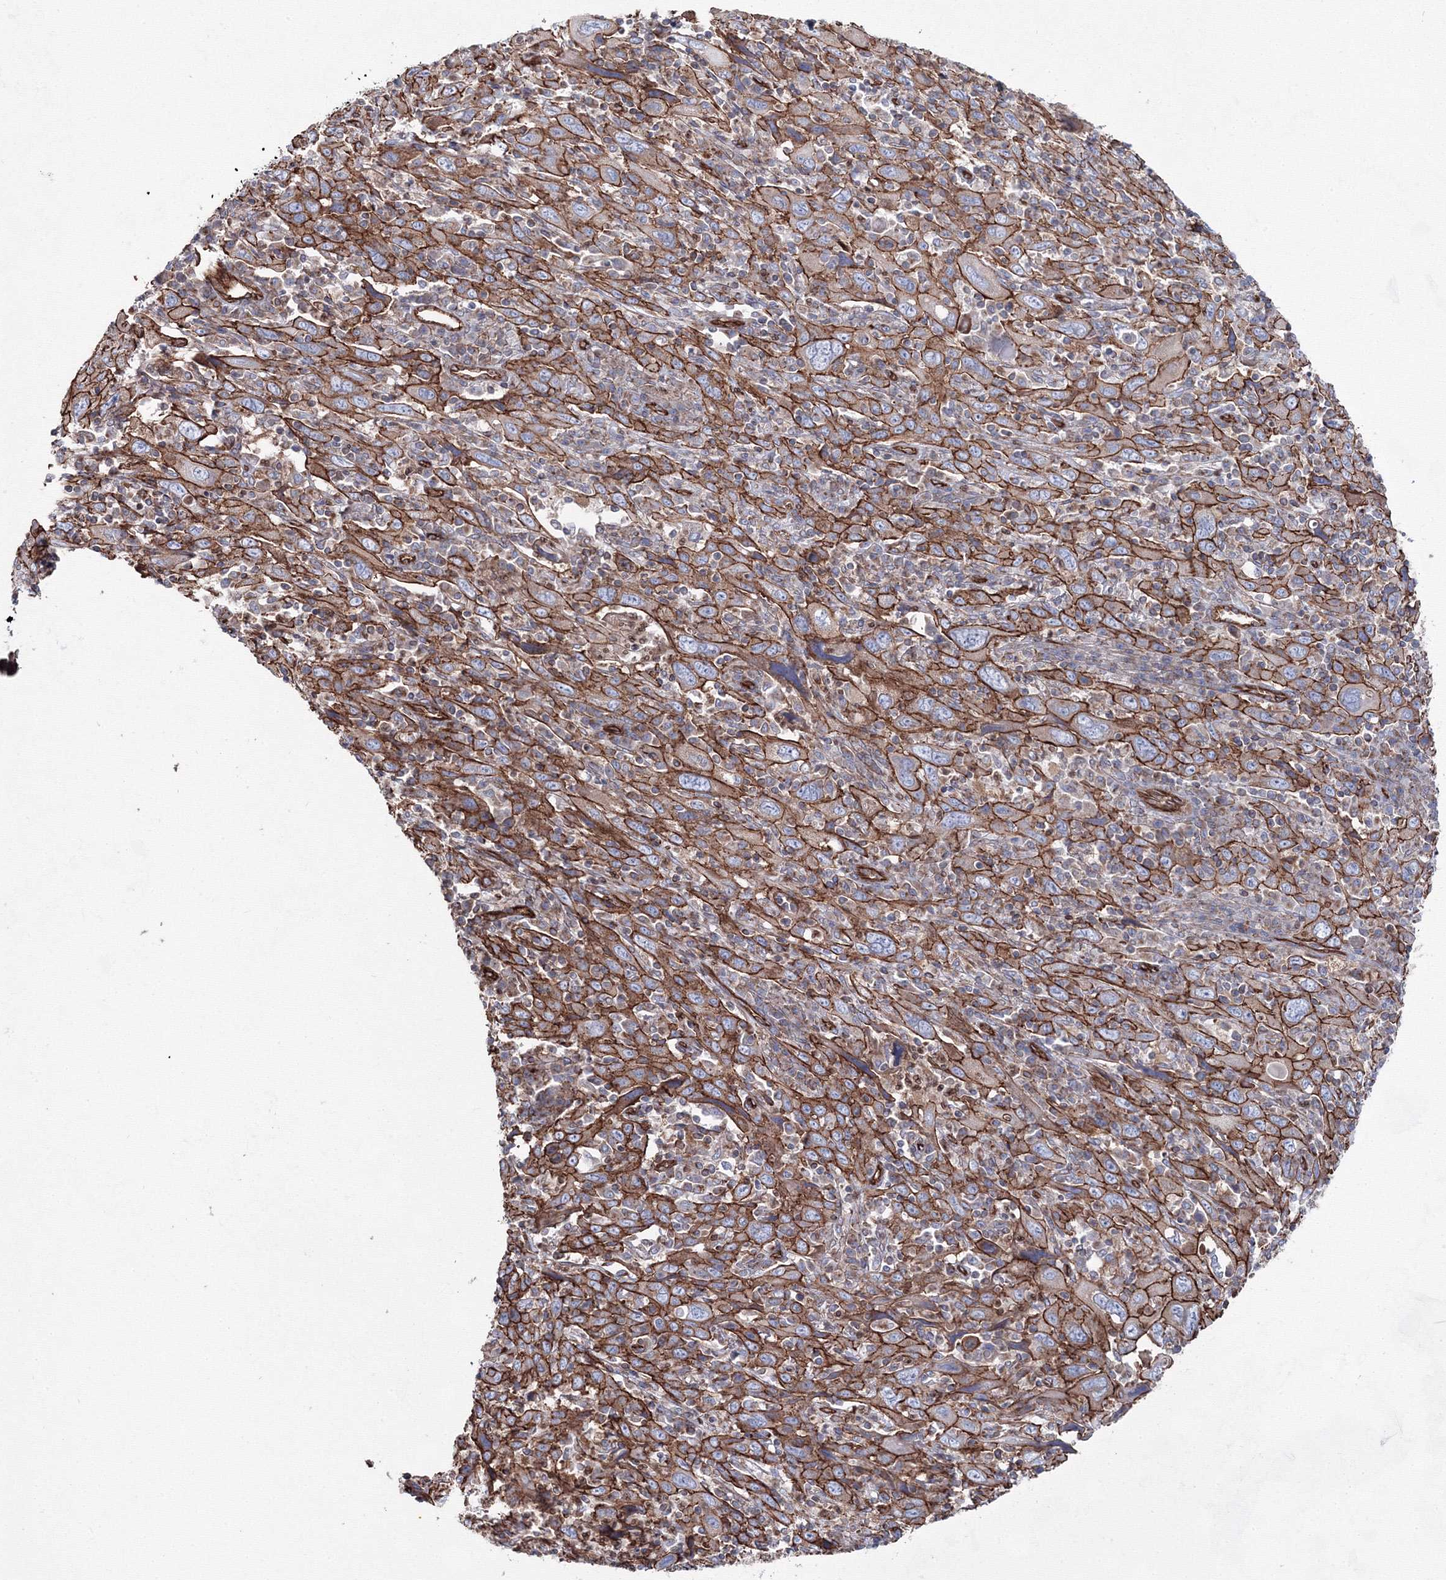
{"staining": {"intensity": "moderate", "quantity": ">75%", "location": "cytoplasmic/membranous"}, "tissue": "cervical cancer", "cell_type": "Tumor cells", "image_type": "cancer", "snomed": [{"axis": "morphology", "description": "Squamous cell carcinoma, NOS"}, {"axis": "topography", "description": "Cervix"}], "caption": "Immunohistochemistry (DAB (3,3'-diaminobenzidine)) staining of human cervical squamous cell carcinoma shows moderate cytoplasmic/membranous protein staining in about >75% of tumor cells.", "gene": "ANKRD37", "patient": {"sex": "female", "age": 46}}